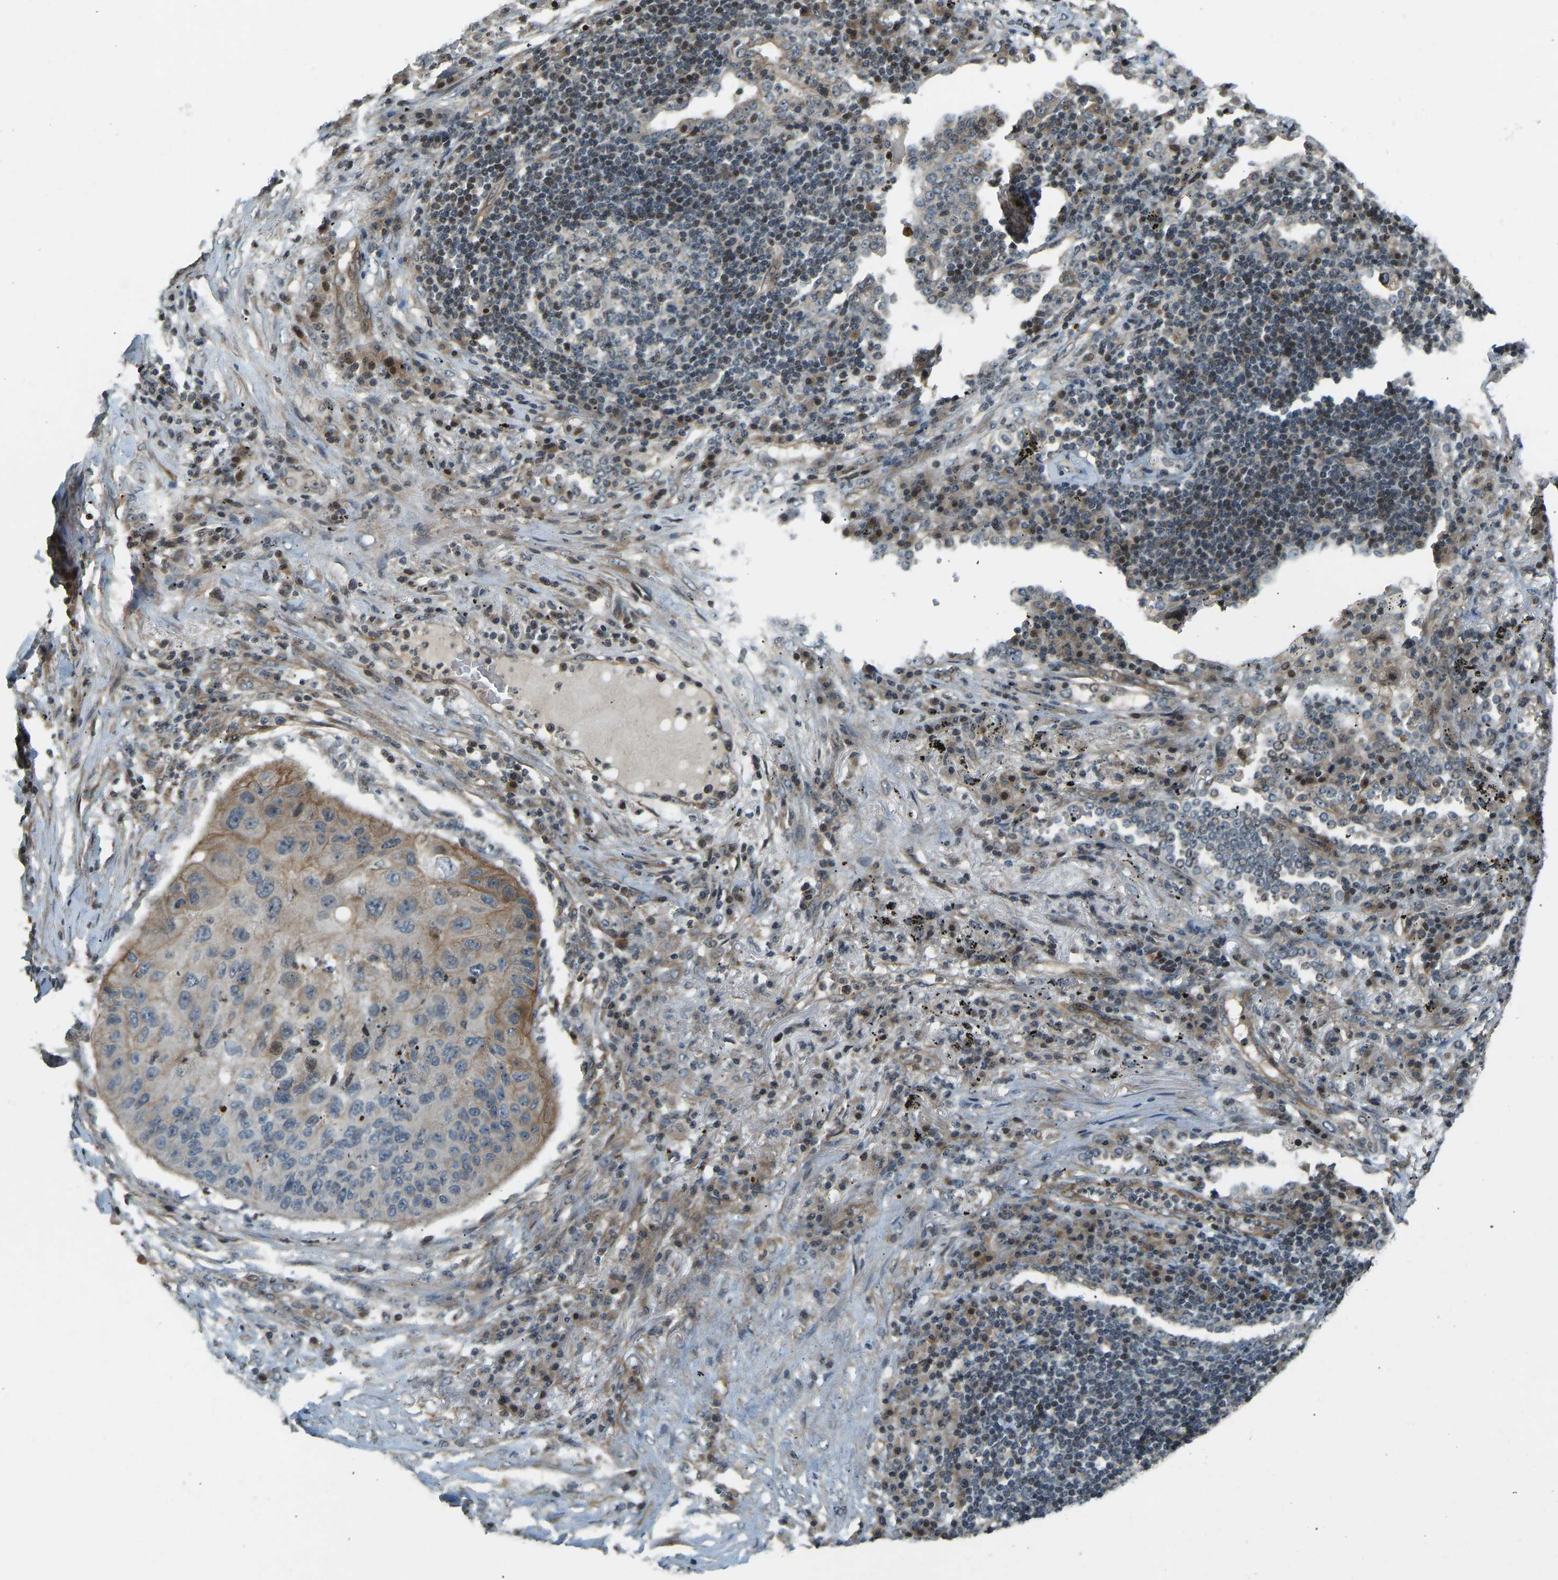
{"staining": {"intensity": "weak", "quantity": "25%-75%", "location": "cytoplasmic/membranous"}, "tissue": "lung cancer", "cell_type": "Tumor cells", "image_type": "cancer", "snomed": [{"axis": "morphology", "description": "Squamous cell carcinoma, NOS"}, {"axis": "topography", "description": "Lung"}], "caption": "Immunohistochemistry (IHC) (DAB) staining of human lung squamous cell carcinoma exhibits weak cytoplasmic/membranous protein expression in approximately 25%-75% of tumor cells.", "gene": "SVOPL", "patient": {"sex": "female", "age": 63}}